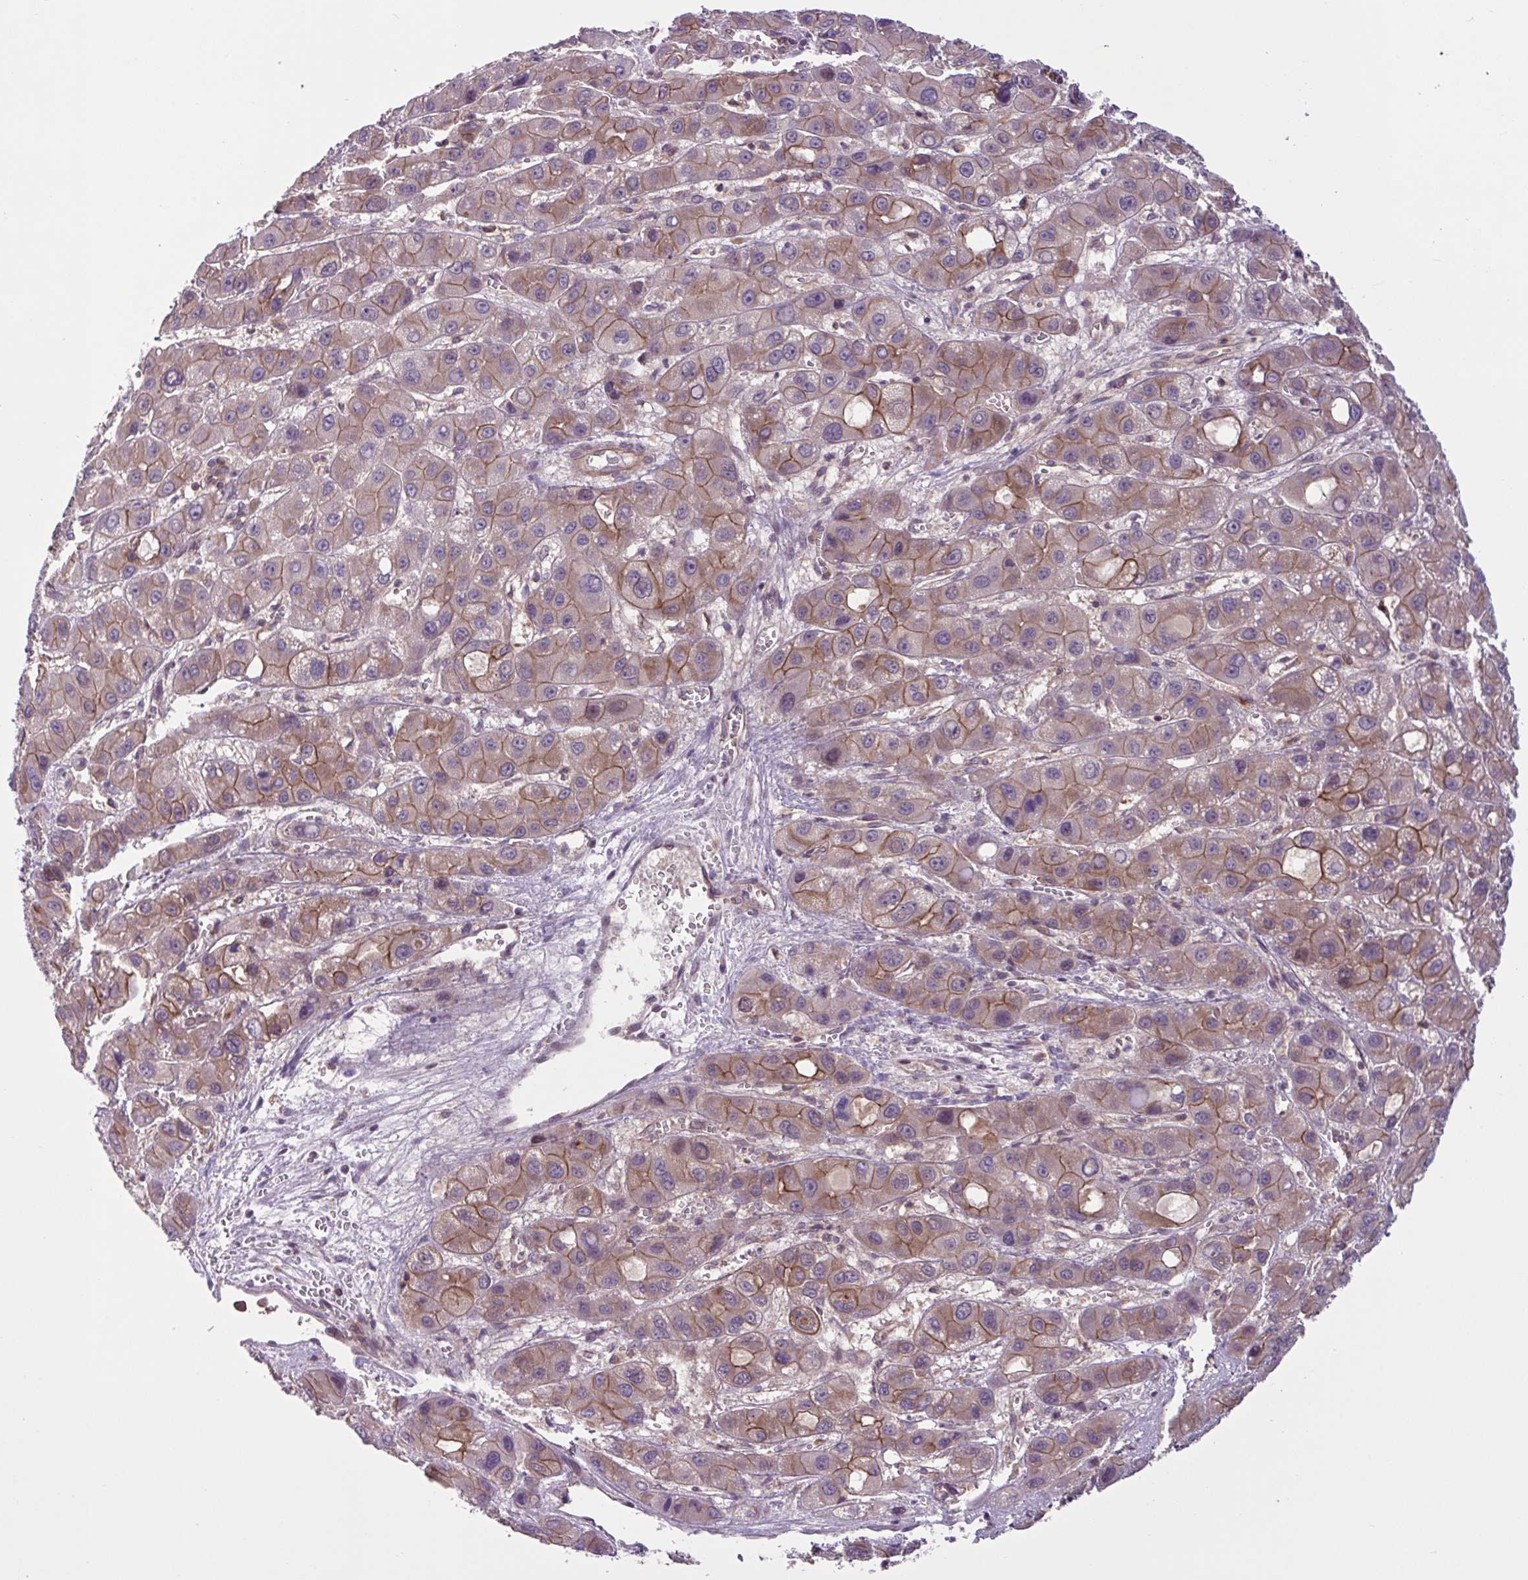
{"staining": {"intensity": "moderate", "quantity": ">75%", "location": "cytoplasmic/membranous,nuclear"}, "tissue": "liver cancer", "cell_type": "Tumor cells", "image_type": "cancer", "snomed": [{"axis": "morphology", "description": "Carcinoma, Hepatocellular, NOS"}, {"axis": "topography", "description": "Liver"}], "caption": "Immunohistochemical staining of liver cancer (hepatocellular carcinoma) displays medium levels of moderate cytoplasmic/membranous and nuclear staining in about >75% of tumor cells.", "gene": "GLTP", "patient": {"sex": "male", "age": 55}}